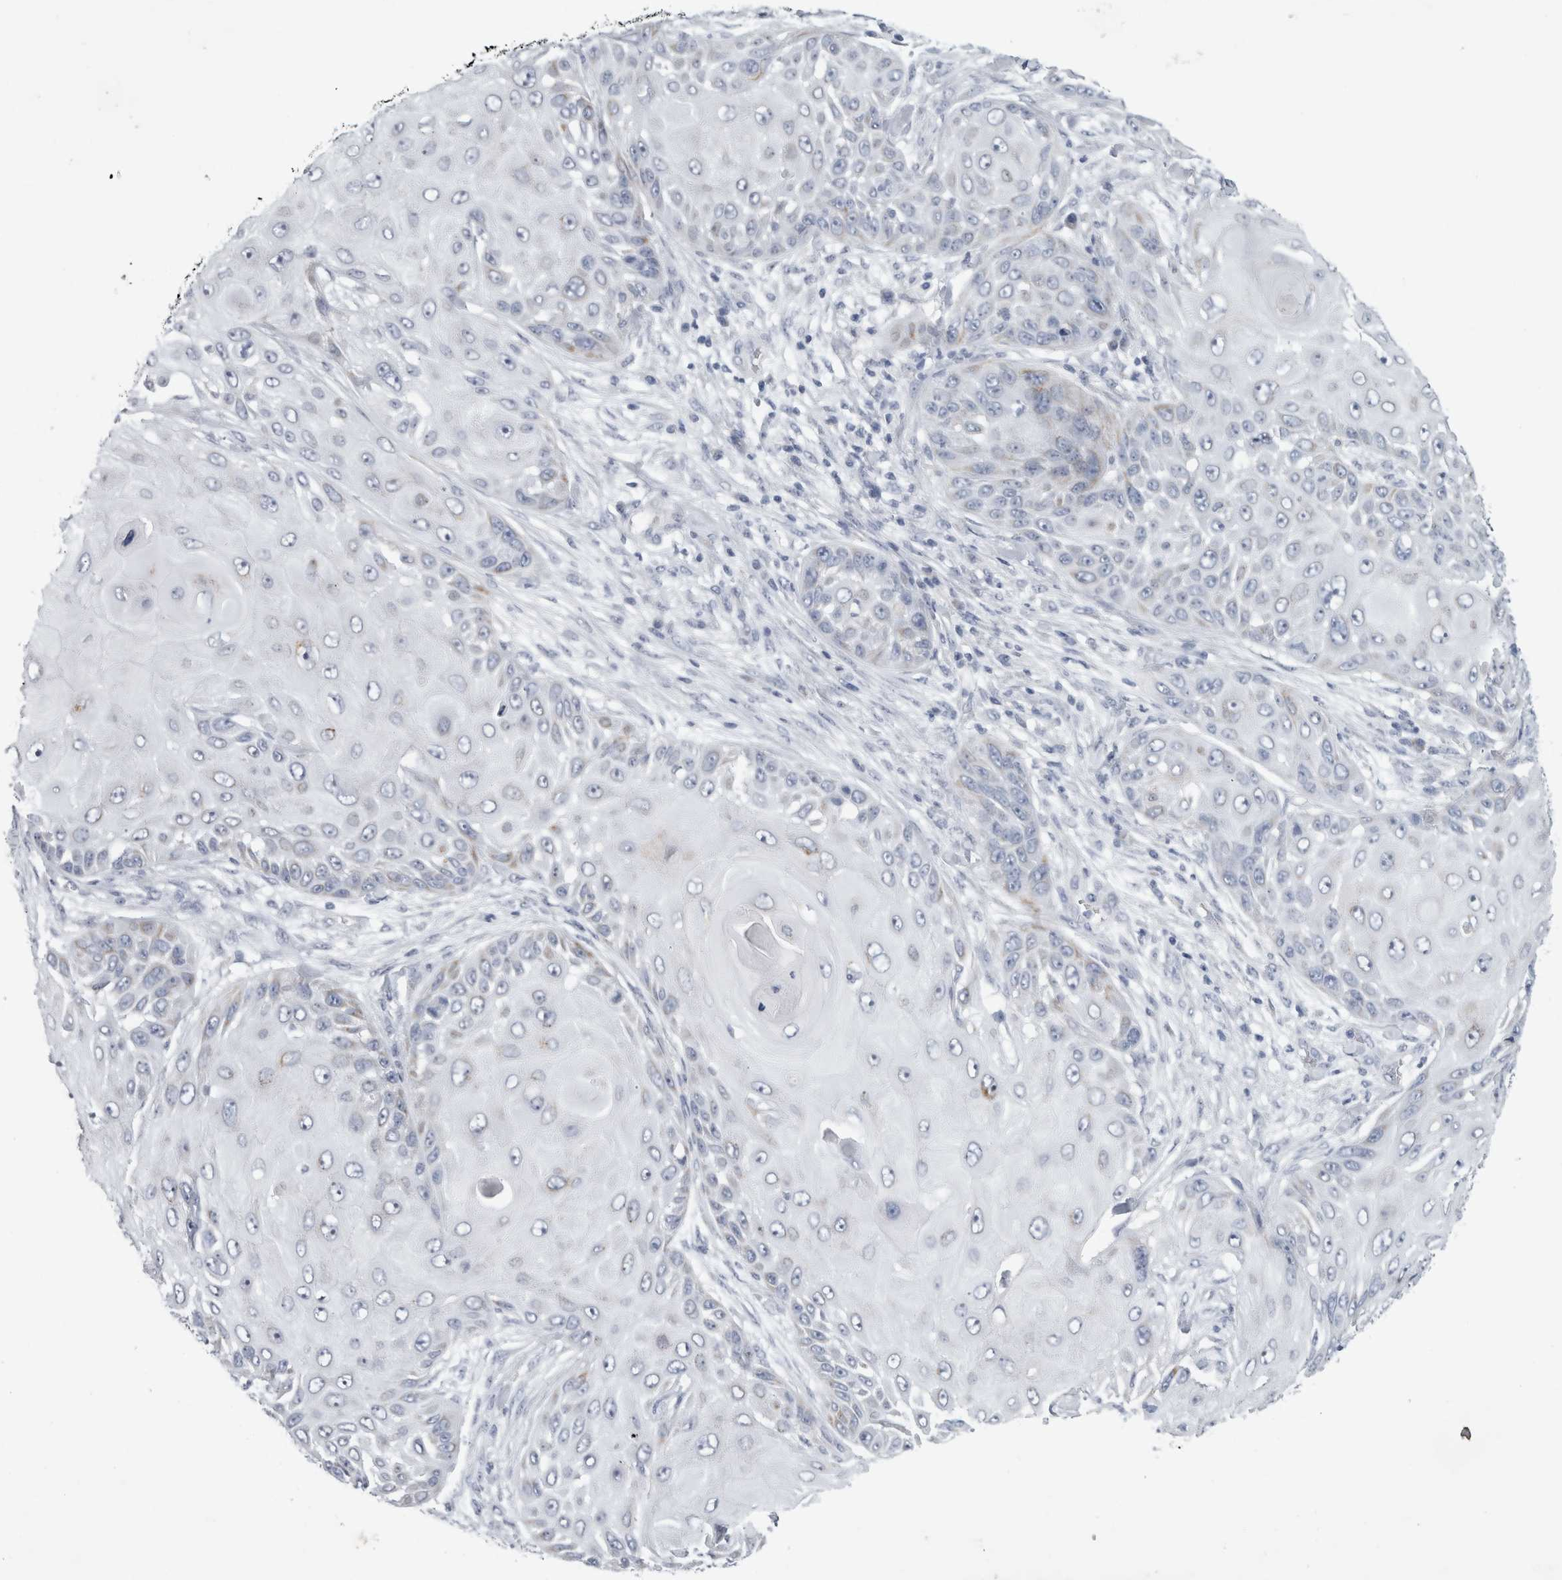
{"staining": {"intensity": "negative", "quantity": "none", "location": "none"}, "tissue": "skin cancer", "cell_type": "Tumor cells", "image_type": "cancer", "snomed": [{"axis": "morphology", "description": "Squamous cell carcinoma, NOS"}, {"axis": "topography", "description": "Skin"}], "caption": "Immunohistochemistry (IHC) of human skin cancer demonstrates no positivity in tumor cells.", "gene": "FXYD7", "patient": {"sex": "female", "age": 44}}